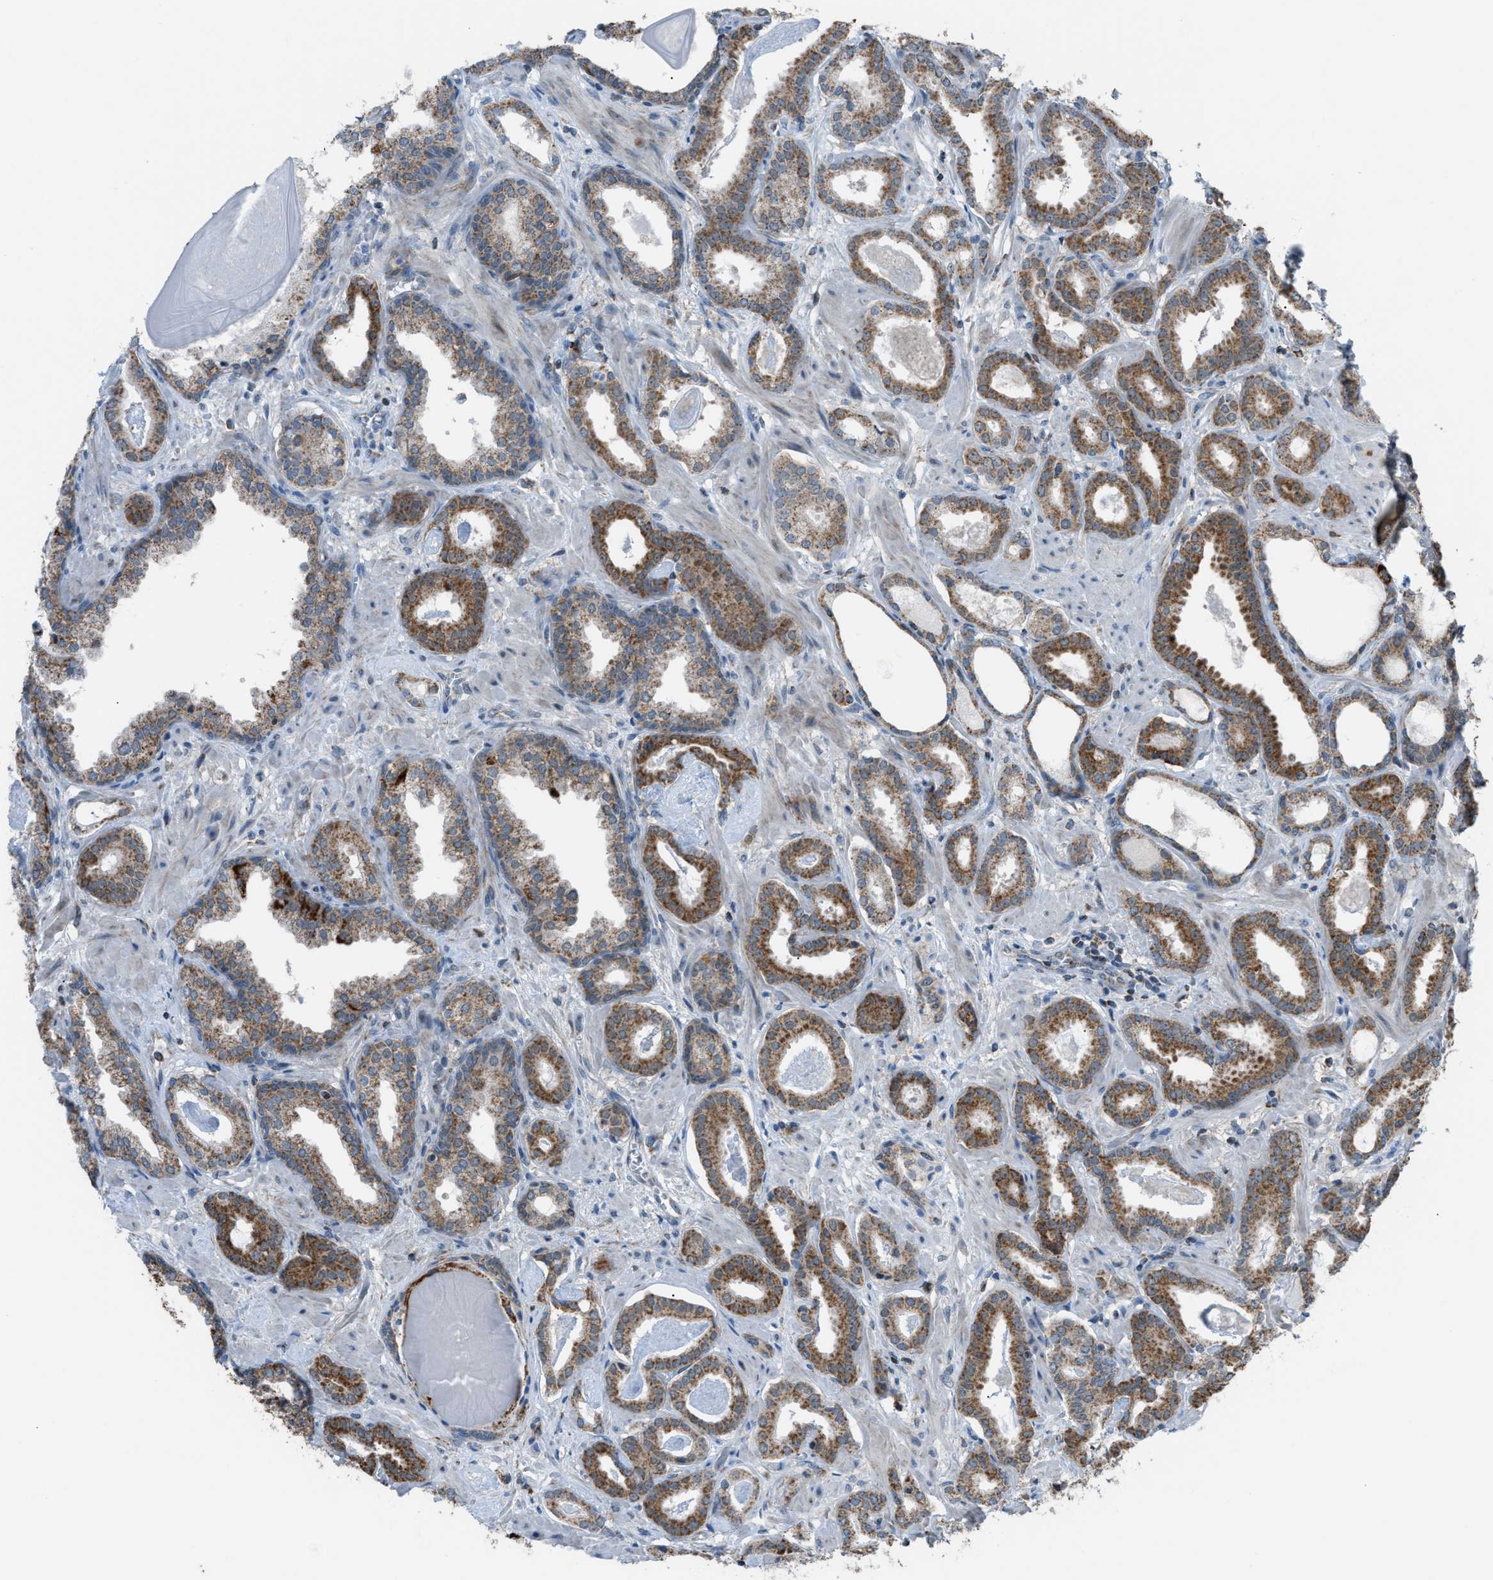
{"staining": {"intensity": "moderate", "quantity": ">75%", "location": "cytoplasmic/membranous"}, "tissue": "prostate cancer", "cell_type": "Tumor cells", "image_type": "cancer", "snomed": [{"axis": "morphology", "description": "Adenocarcinoma, Low grade"}, {"axis": "topography", "description": "Prostate"}], "caption": "Brown immunohistochemical staining in prostate adenocarcinoma (low-grade) exhibits moderate cytoplasmic/membranous staining in about >75% of tumor cells. (Brightfield microscopy of DAB IHC at high magnification).", "gene": "SRM", "patient": {"sex": "male", "age": 53}}